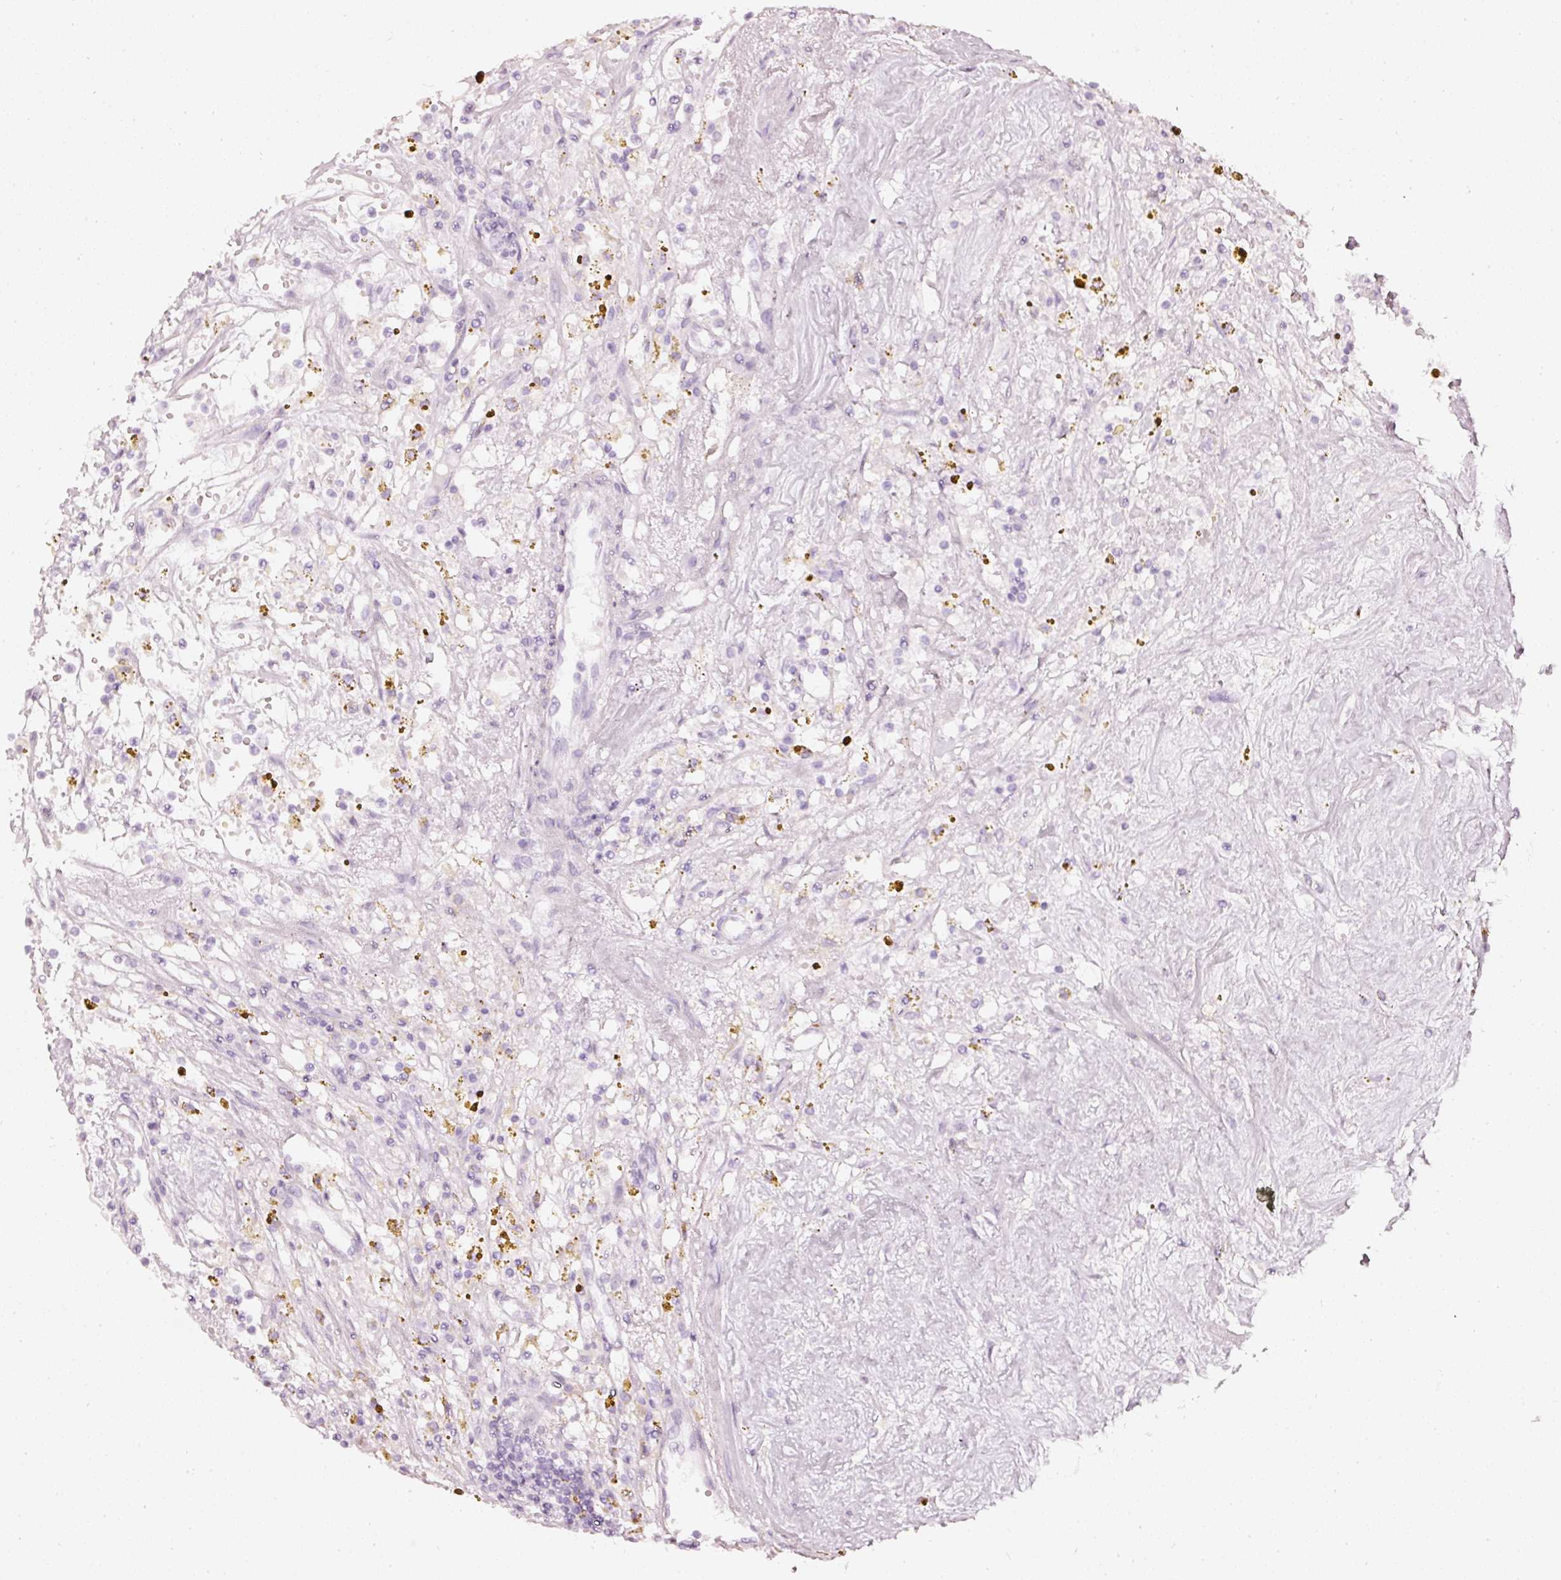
{"staining": {"intensity": "negative", "quantity": "none", "location": "none"}, "tissue": "renal cancer", "cell_type": "Tumor cells", "image_type": "cancer", "snomed": [{"axis": "morphology", "description": "Adenocarcinoma, NOS"}, {"axis": "topography", "description": "Kidney"}], "caption": "Photomicrograph shows no significant protein staining in tumor cells of adenocarcinoma (renal).", "gene": "CNP", "patient": {"sex": "male", "age": 56}}